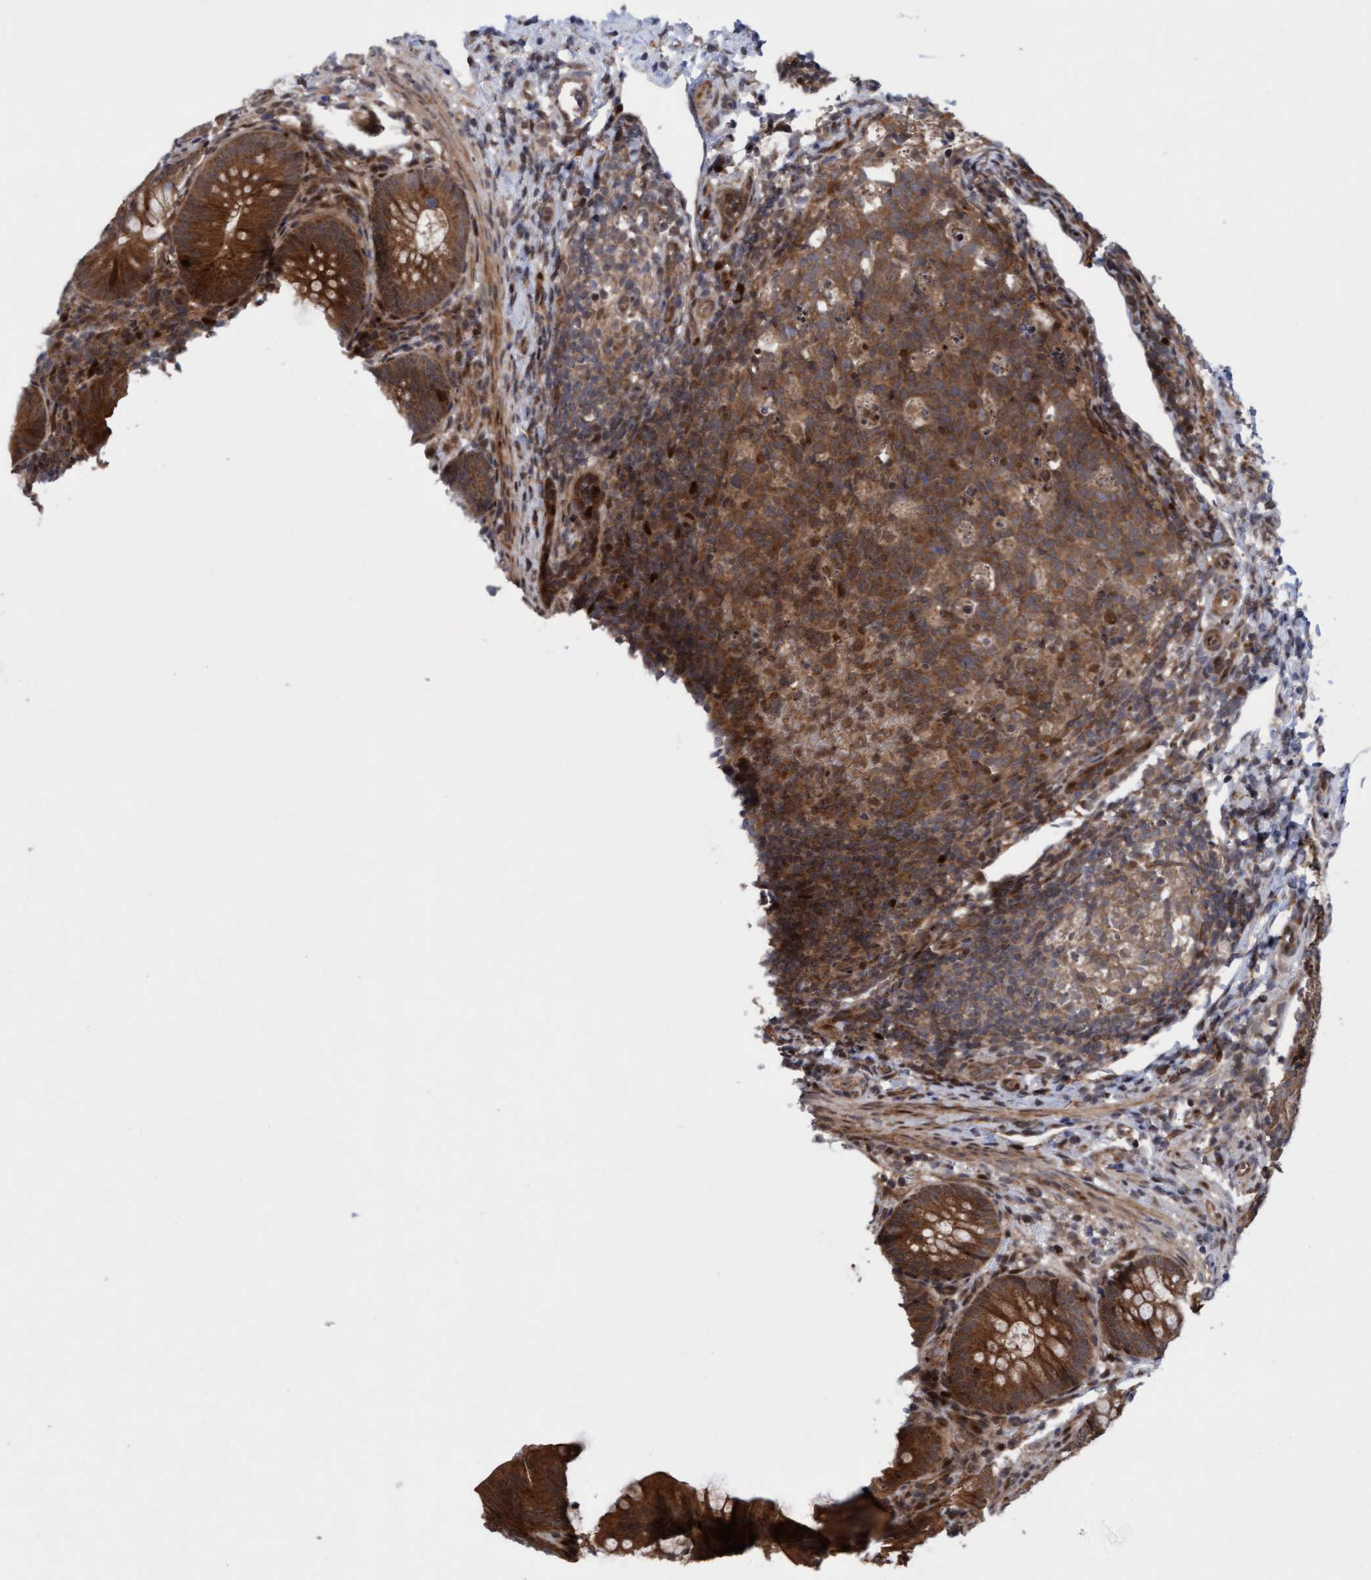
{"staining": {"intensity": "moderate", "quantity": ">75%", "location": "cytoplasmic/membranous"}, "tissue": "appendix", "cell_type": "Glandular cells", "image_type": "normal", "snomed": [{"axis": "morphology", "description": "Normal tissue, NOS"}, {"axis": "topography", "description": "Appendix"}], "caption": "High-power microscopy captured an immunohistochemistry micrograph of normal appendix, revealing moderate cytoplasmic/membranous staining in about >75% of glandular cells.", "gene": "ITFG1", "patient": {"sex": "male", "age": 1}}